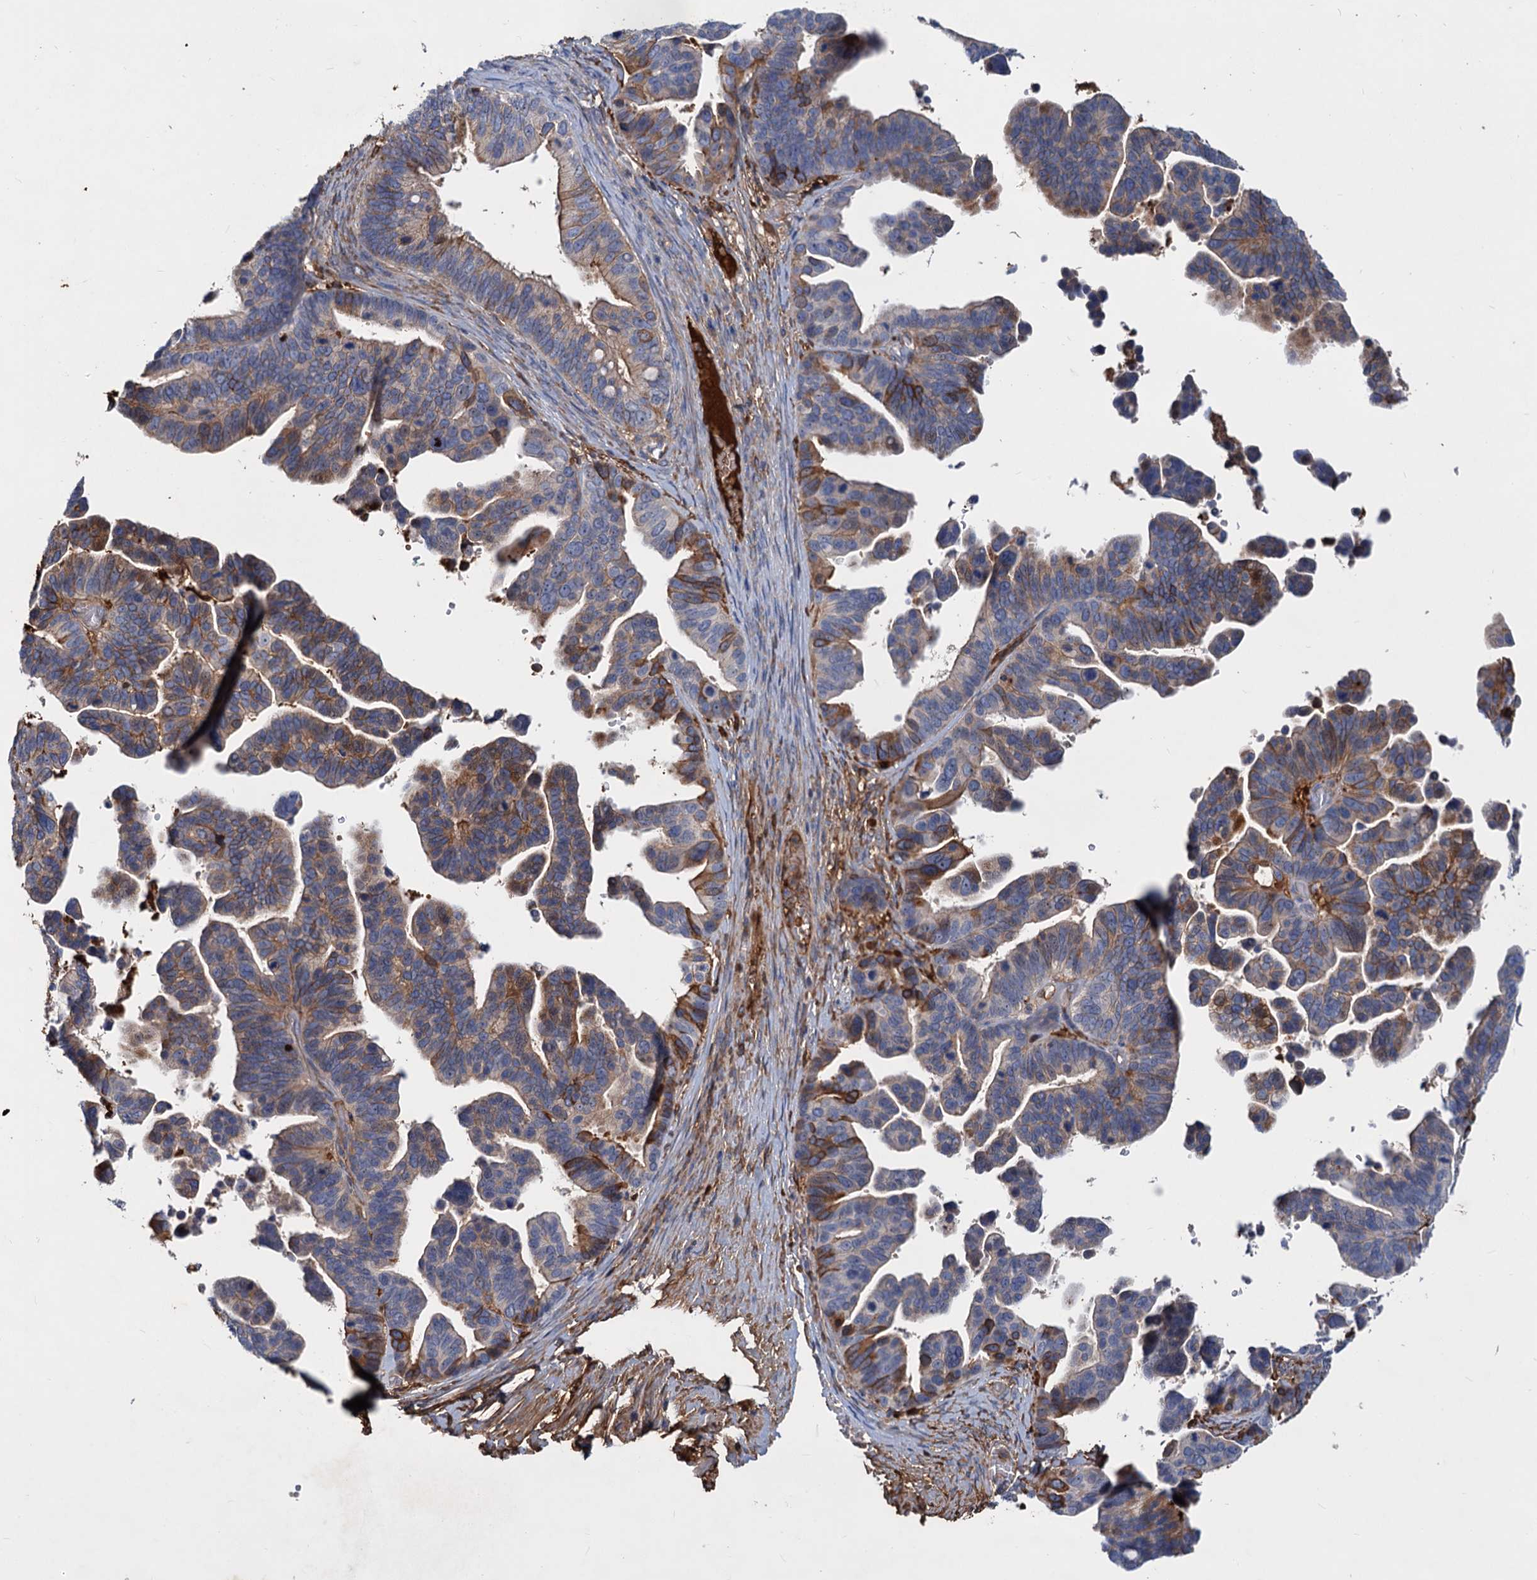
{"staining": {"intensity": "moderate", "quantity": "25%-75%", "location": "cytoplasmic/membranous"}, "tissue": "ovarian cancer", "cell_type": "Tumor cells", "image_type": "cancer", "snomed": [{"axis": "morphology", "description": "Cystadenocarcinoma, serous, NOS"}, {"axis": "topography", "description": "Ovary"}], "caption": "Immunohistochemistry (DAB) staining of human ovarian cancer reveals moderate cytoplasmic/membranous protein positivity in approximately 25%-75% of tumor cells.", "gene": "CHRD", "patient": {"sex": "female", "age": 56}}